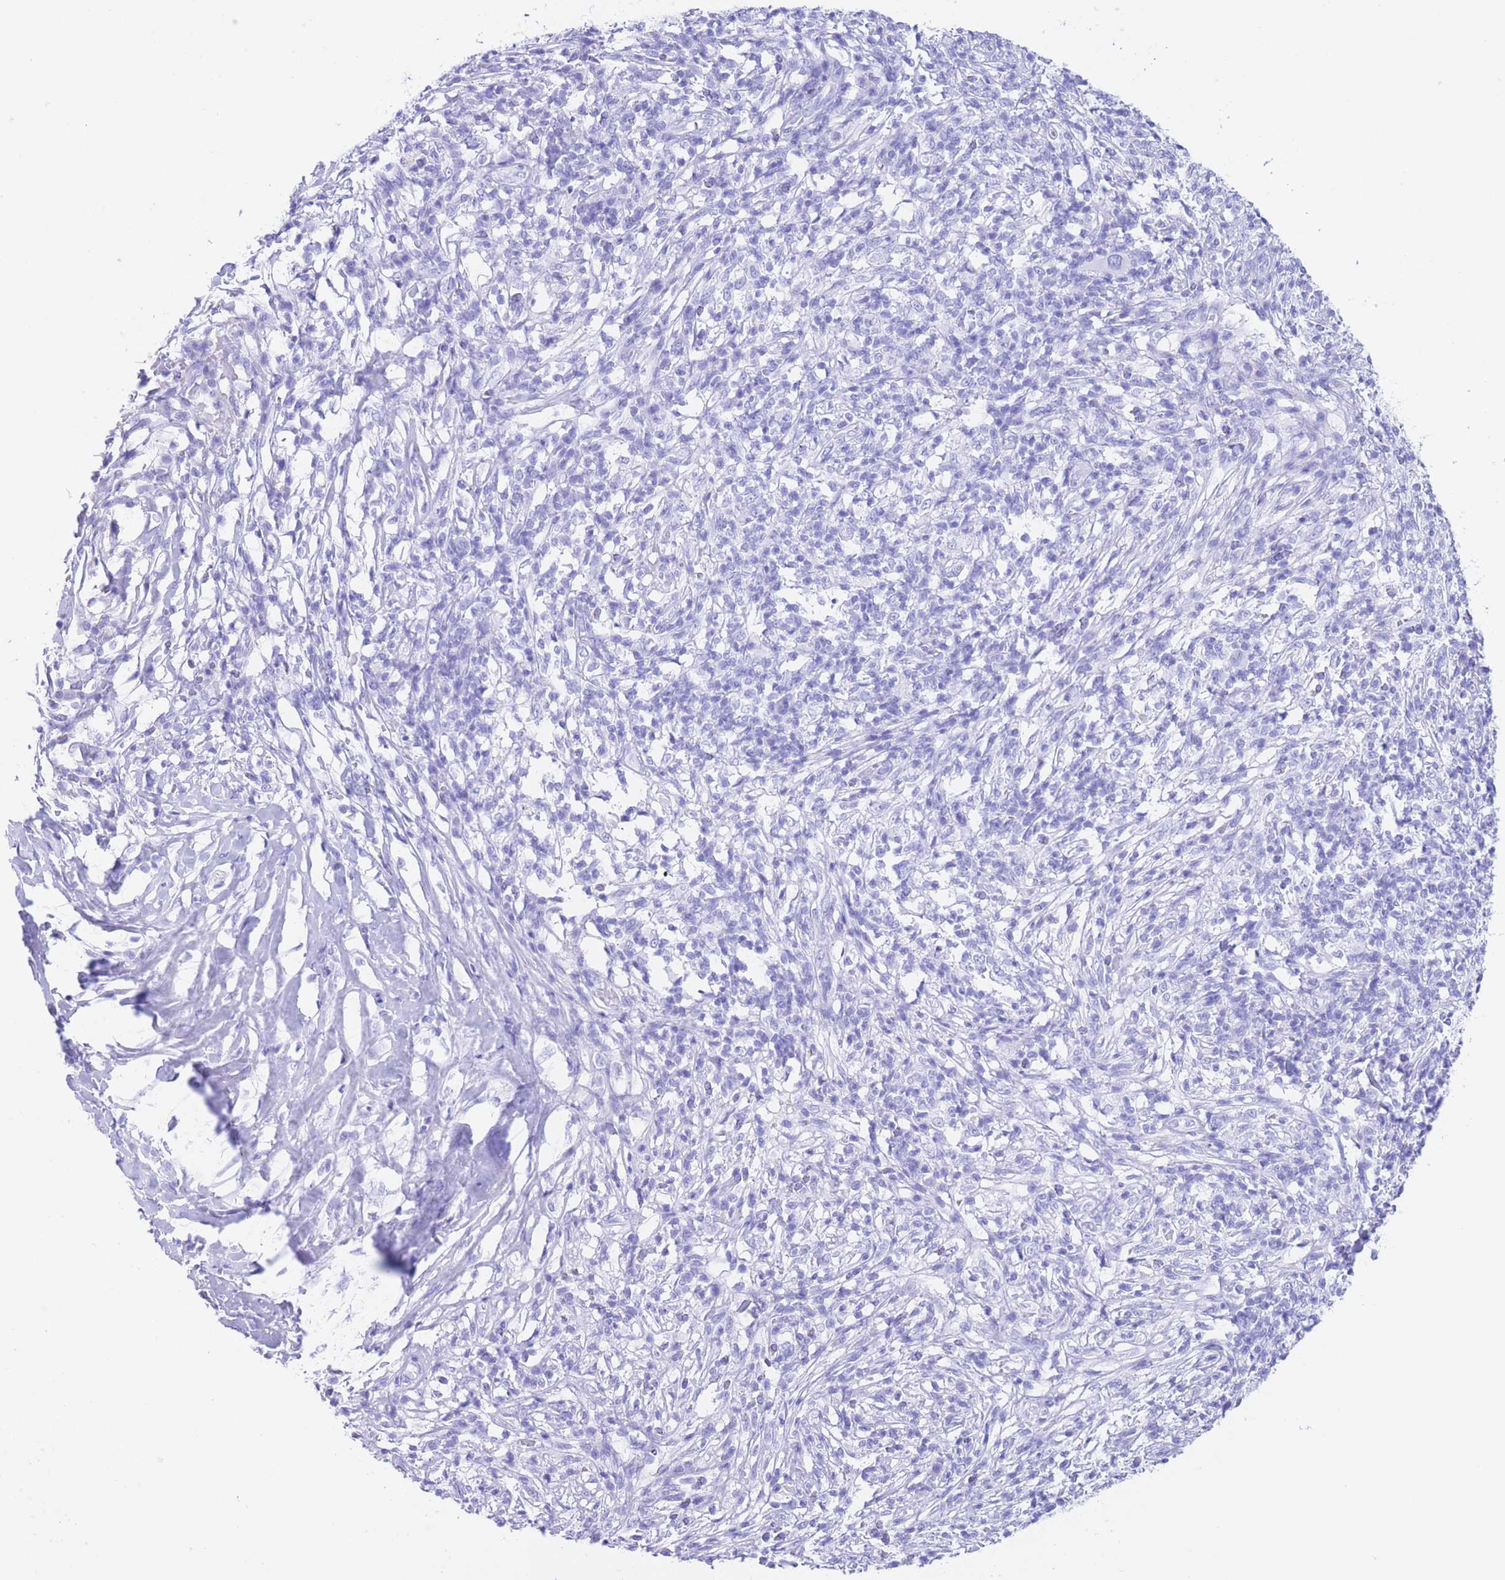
{"staining": {"intensity": "negative", "quantity": "none", "location": "none"}, "tissue": "melanoma", "cell_type": "Tumor cells", "image_type": "cancer", "snomed": [{"axis": "morphology", "description": "Malignant melanoma, NOS"}, {"axis": "topography", "description": "Skin"}], "caption": "Immunohistochemistry (IHC) photomicrograph of malignant melanoma stained for a protein (brown), which displays no staining in tumor cells.", "gene": "SLCO1B3", "patient": {"sex": "male", "age": 66}}